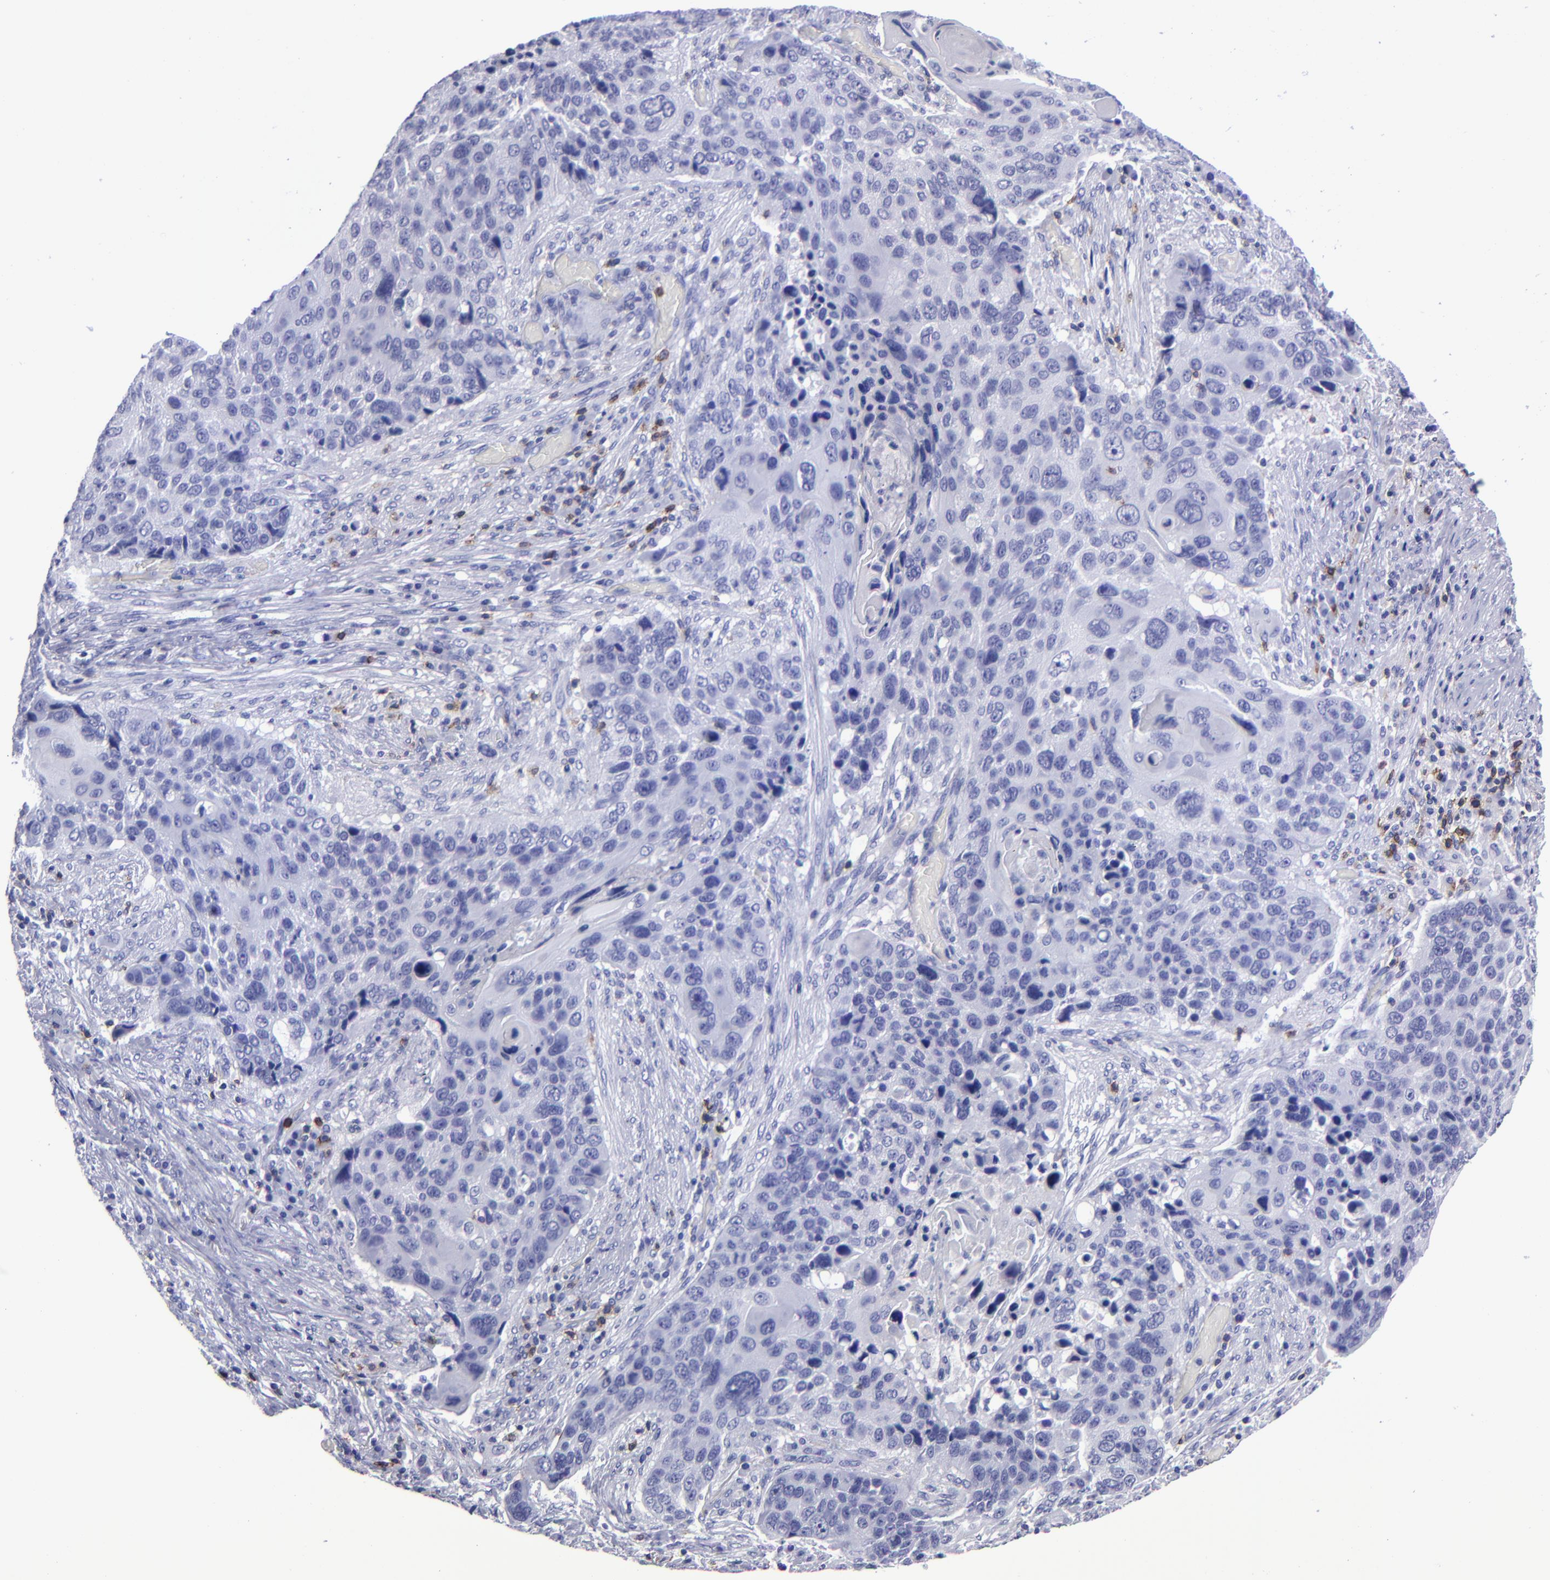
{"staining": {"intensity": "negative", "quantity": "none", "location": "none"}, "tissue": "lung cancer", "cell_type": "Tumor cells", "image_type": "cancer", "snomed": [{"axis": "morphology", "description": "Squamous cell carcinoma, NOS"}, {"axis": "topography", "description": "Lung"}], "caption": "An immunohistochemistry image of lung squamous cell carcinoma is shown. There is no staining in tumor cells of lung squamous cell carcinoma.", "gene": "CD6", "patient": {"sex": "male", "age": 68}}